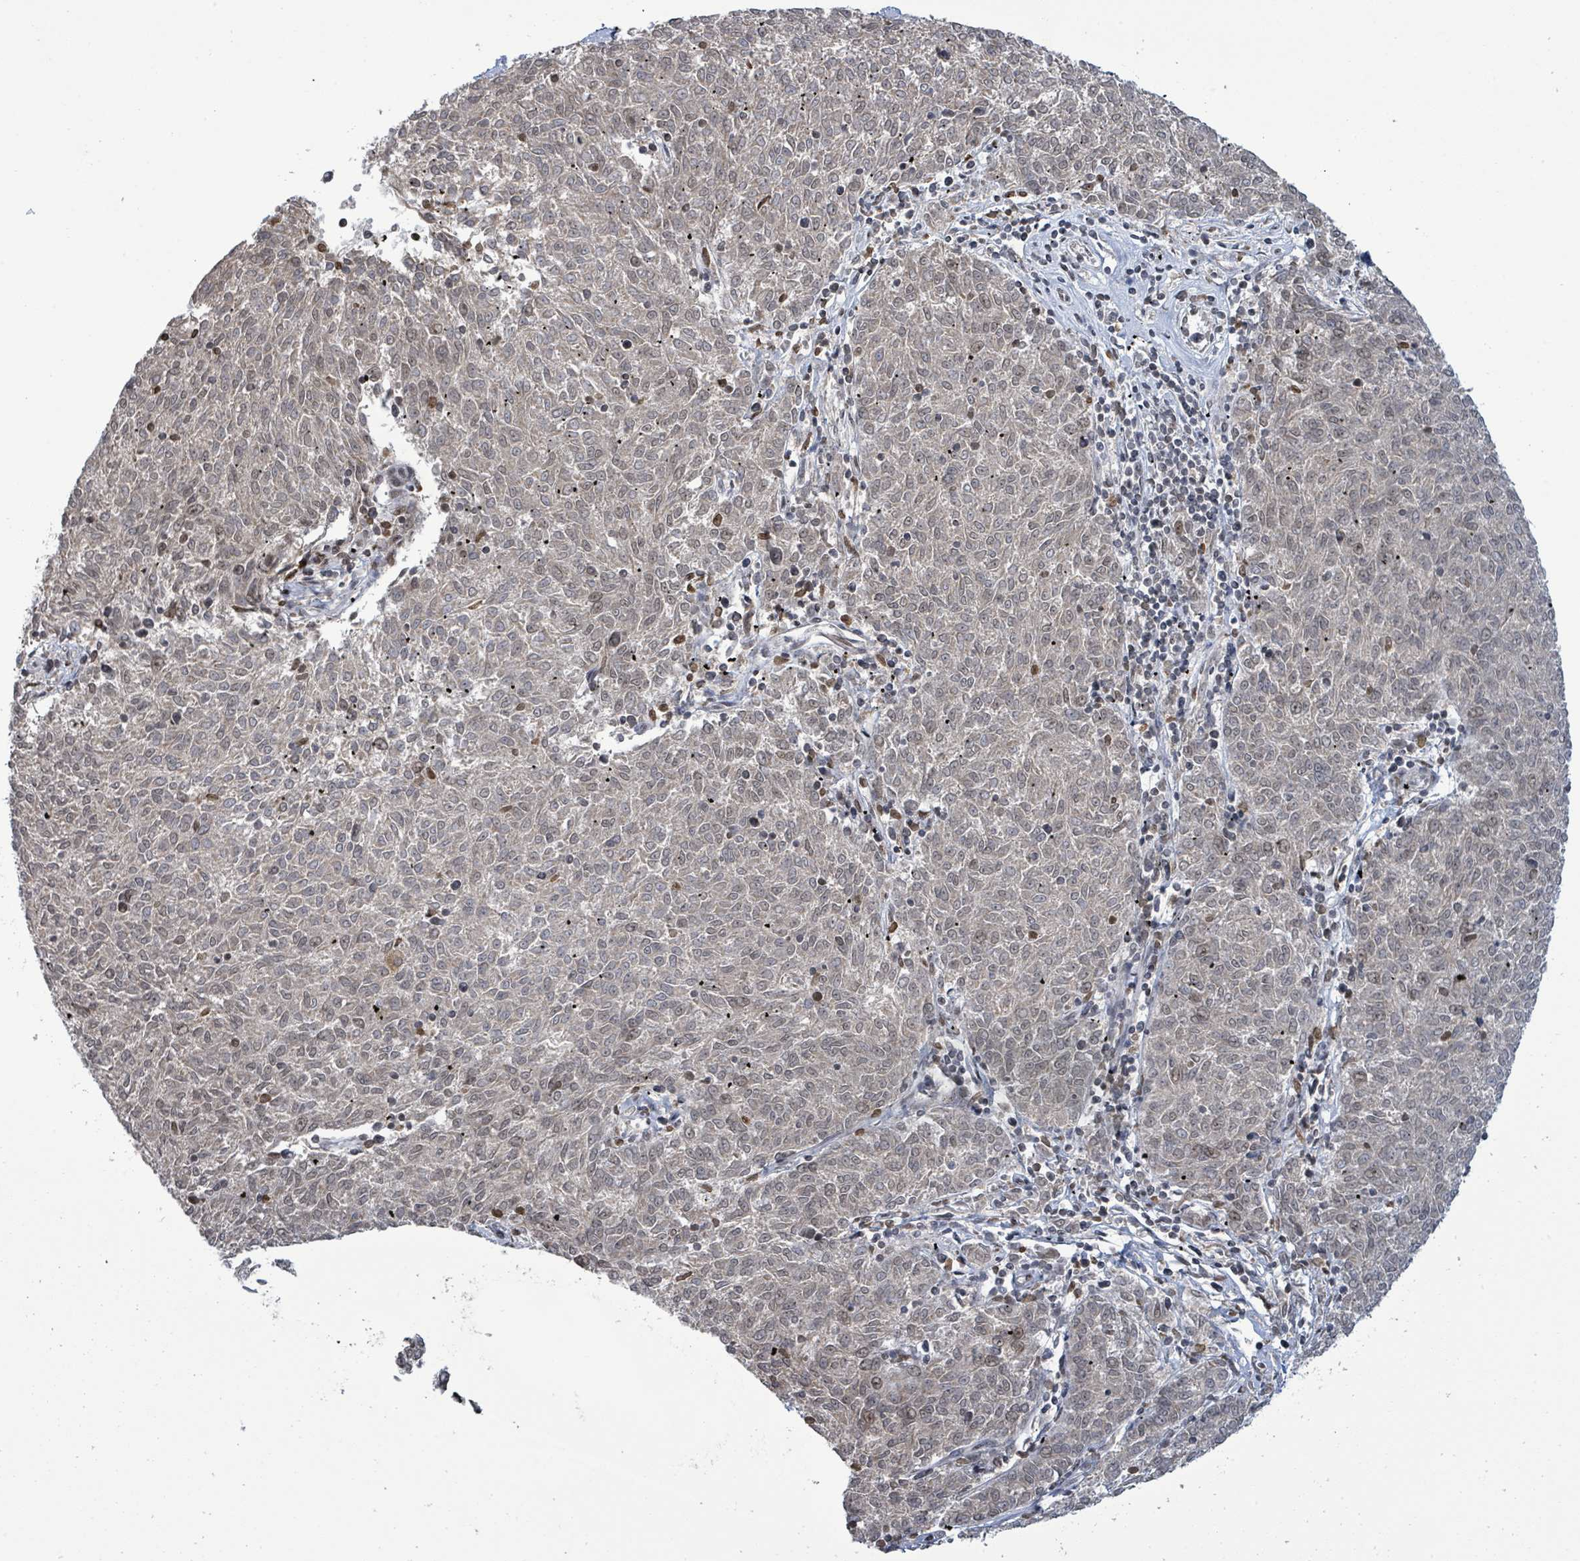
{"staining": {"intensity": "weak", "quantity": "<25%", "location": "nuclear"}, "tissue": "melanoma", "cell_type": "Tumor cells", "image_type": "cancer", "snomed": [{"axis": "morphology", "description": "Malignant melanoma, NOS"}, {"axis": "topography", "description": "Skin"}], "caption": "Photomicrograph shows no significant protein expression in tumor cells of melanoma.", "gene": "SBF2", "patient": {"sex": "female", "age": 72}}